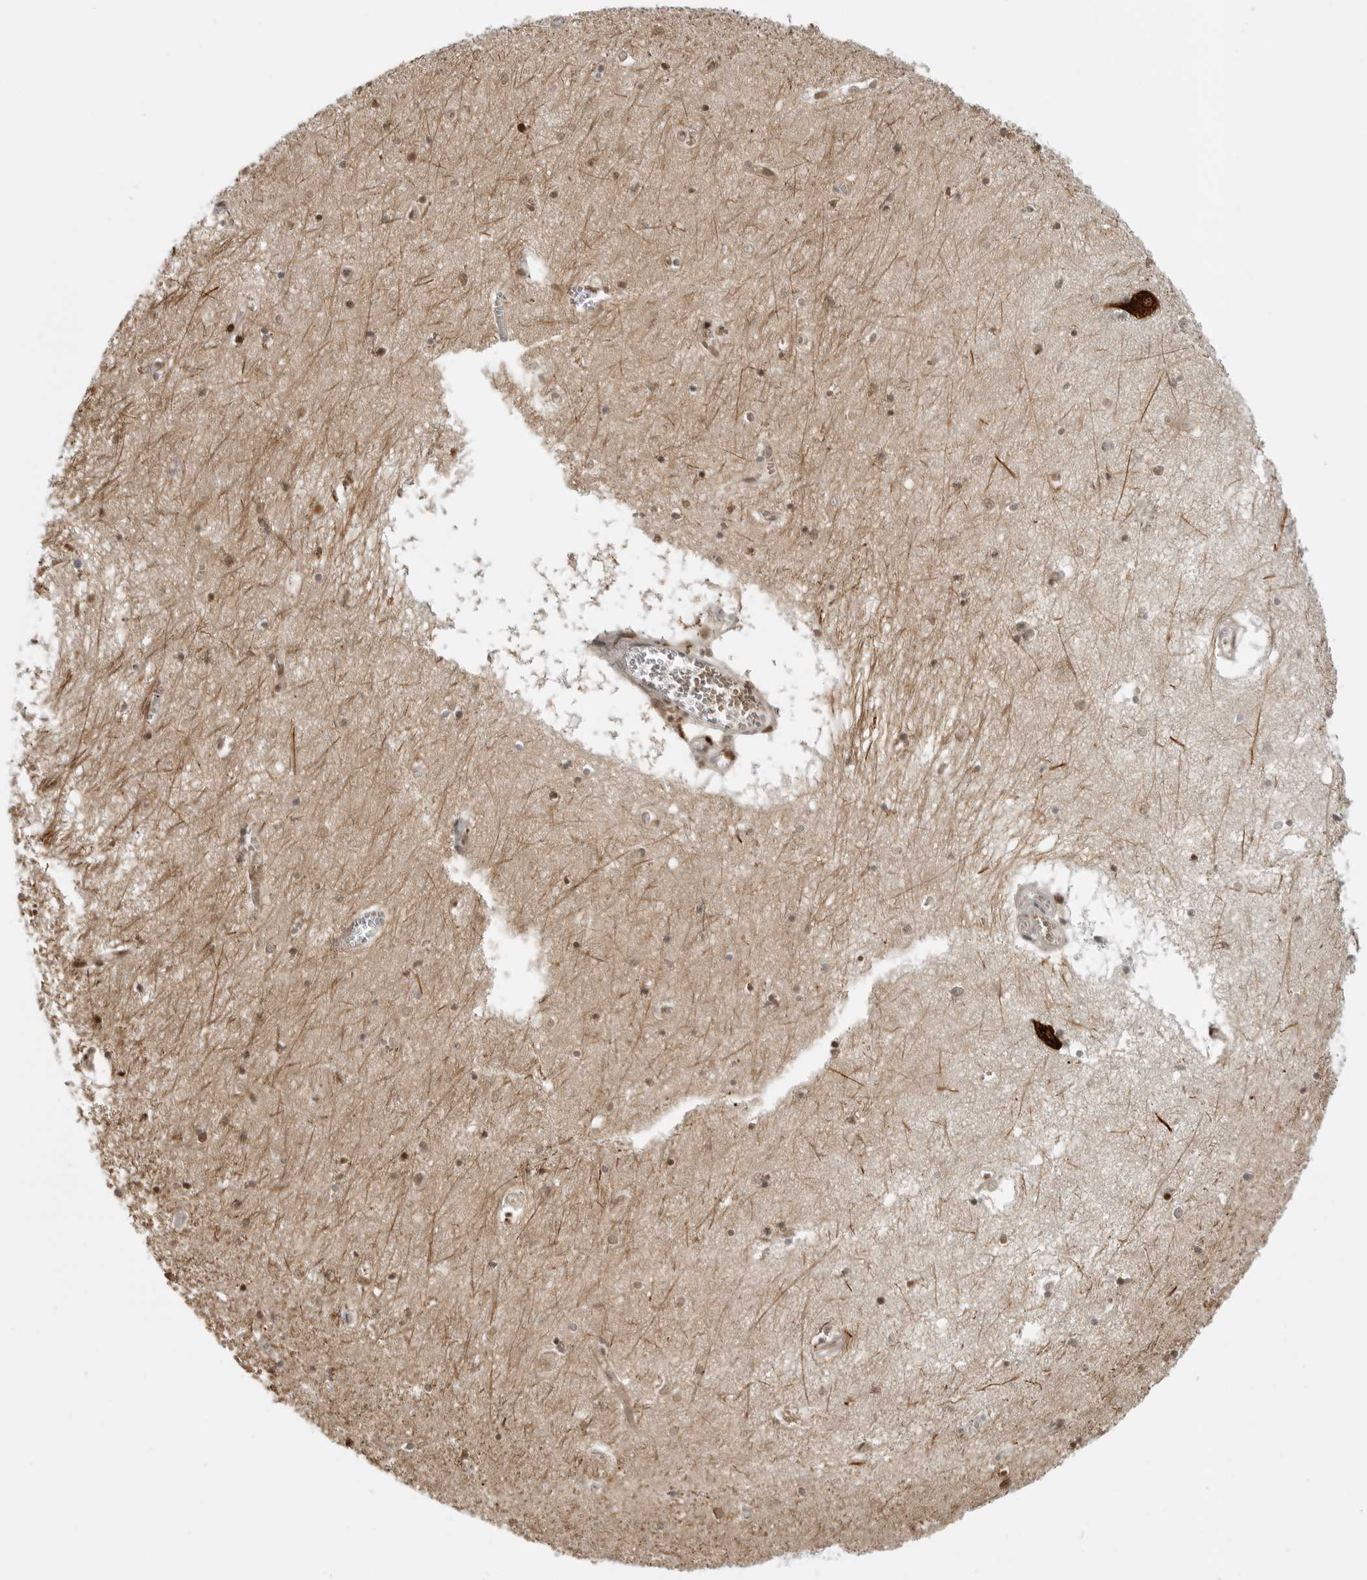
{"staining": {"intensity": "moderate", "quantity": "25%-75%", "location": "nuclear"}, "tissue": "hippocampus", "cell_type": "Glial cells", "image_type": "normal", "snomed": [{"axis": "morphology", "description": "Normal tissue, NOS"}, {"axis": "topography", "description": "Hippocampus"}], "caption": "Protein analysis of unremarkable hippocampus exhibits moderate nuclear staining in about 25%-75% of glial cells.", "gene": "CEP295NL", "patient": {"sex": "male", "age": 70}}